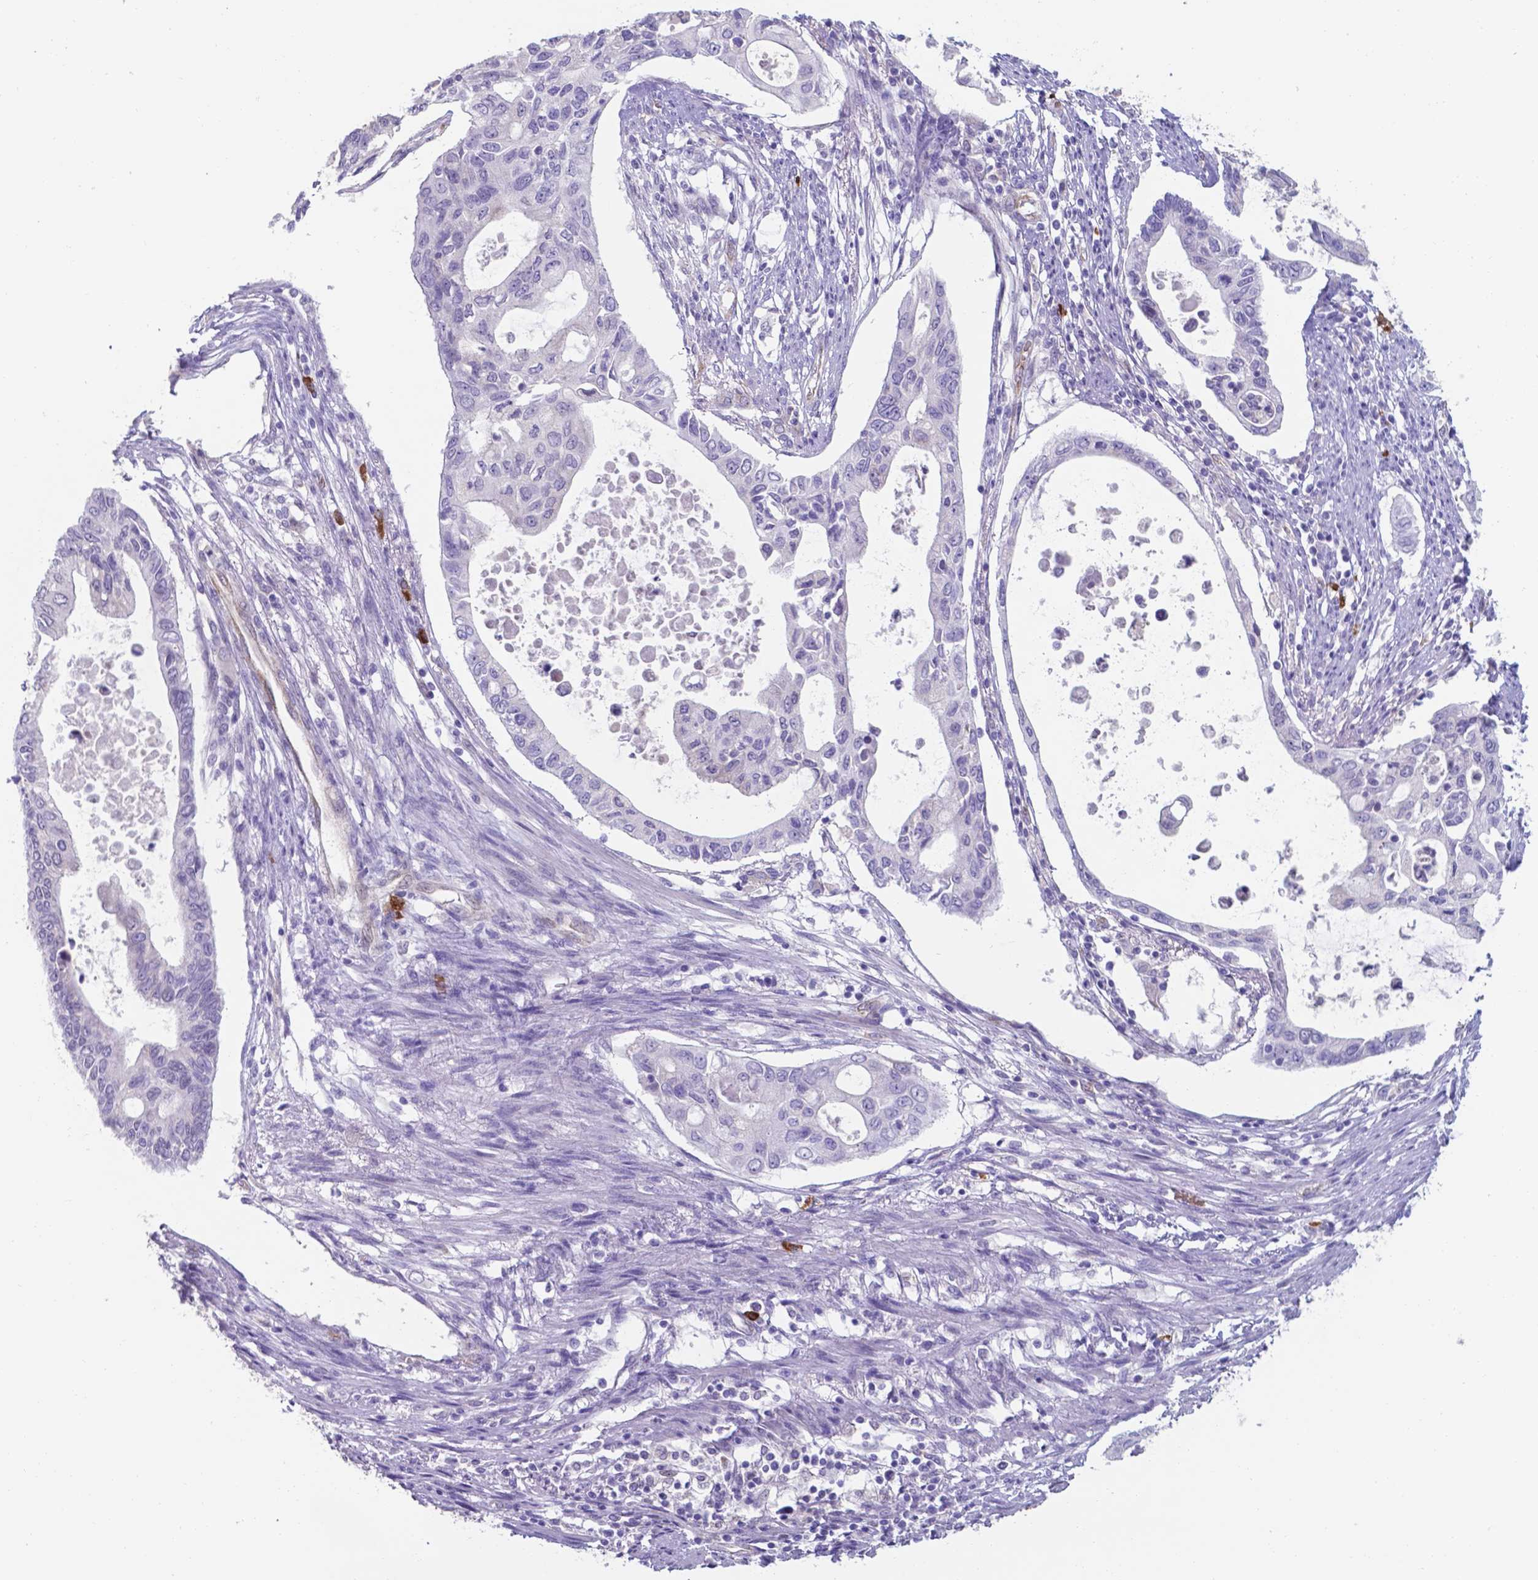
{"staining": {"intensity": "negative", "quantity": "none", "location": "none"}, "tissue": "pancreatic cancer", "cell_type": "Tumor cells", "image_type": "cancer", "snomed": [{"axis": "morphology", "description": "Adenocarcinoma, NOS"}, {"axis": "topography", "description": "Pancreas"}], "caption": "Tumor cells are negative for brown protein staining in adenocarcinoma (pancreatic). (Brightfield microscopy of DAB (3,3'-diaminobenzidine) immunohistochemistry (IHC) at high magnification).", "gene": "UBE2J1", "patient": {"sex": "female", "age": 63}}